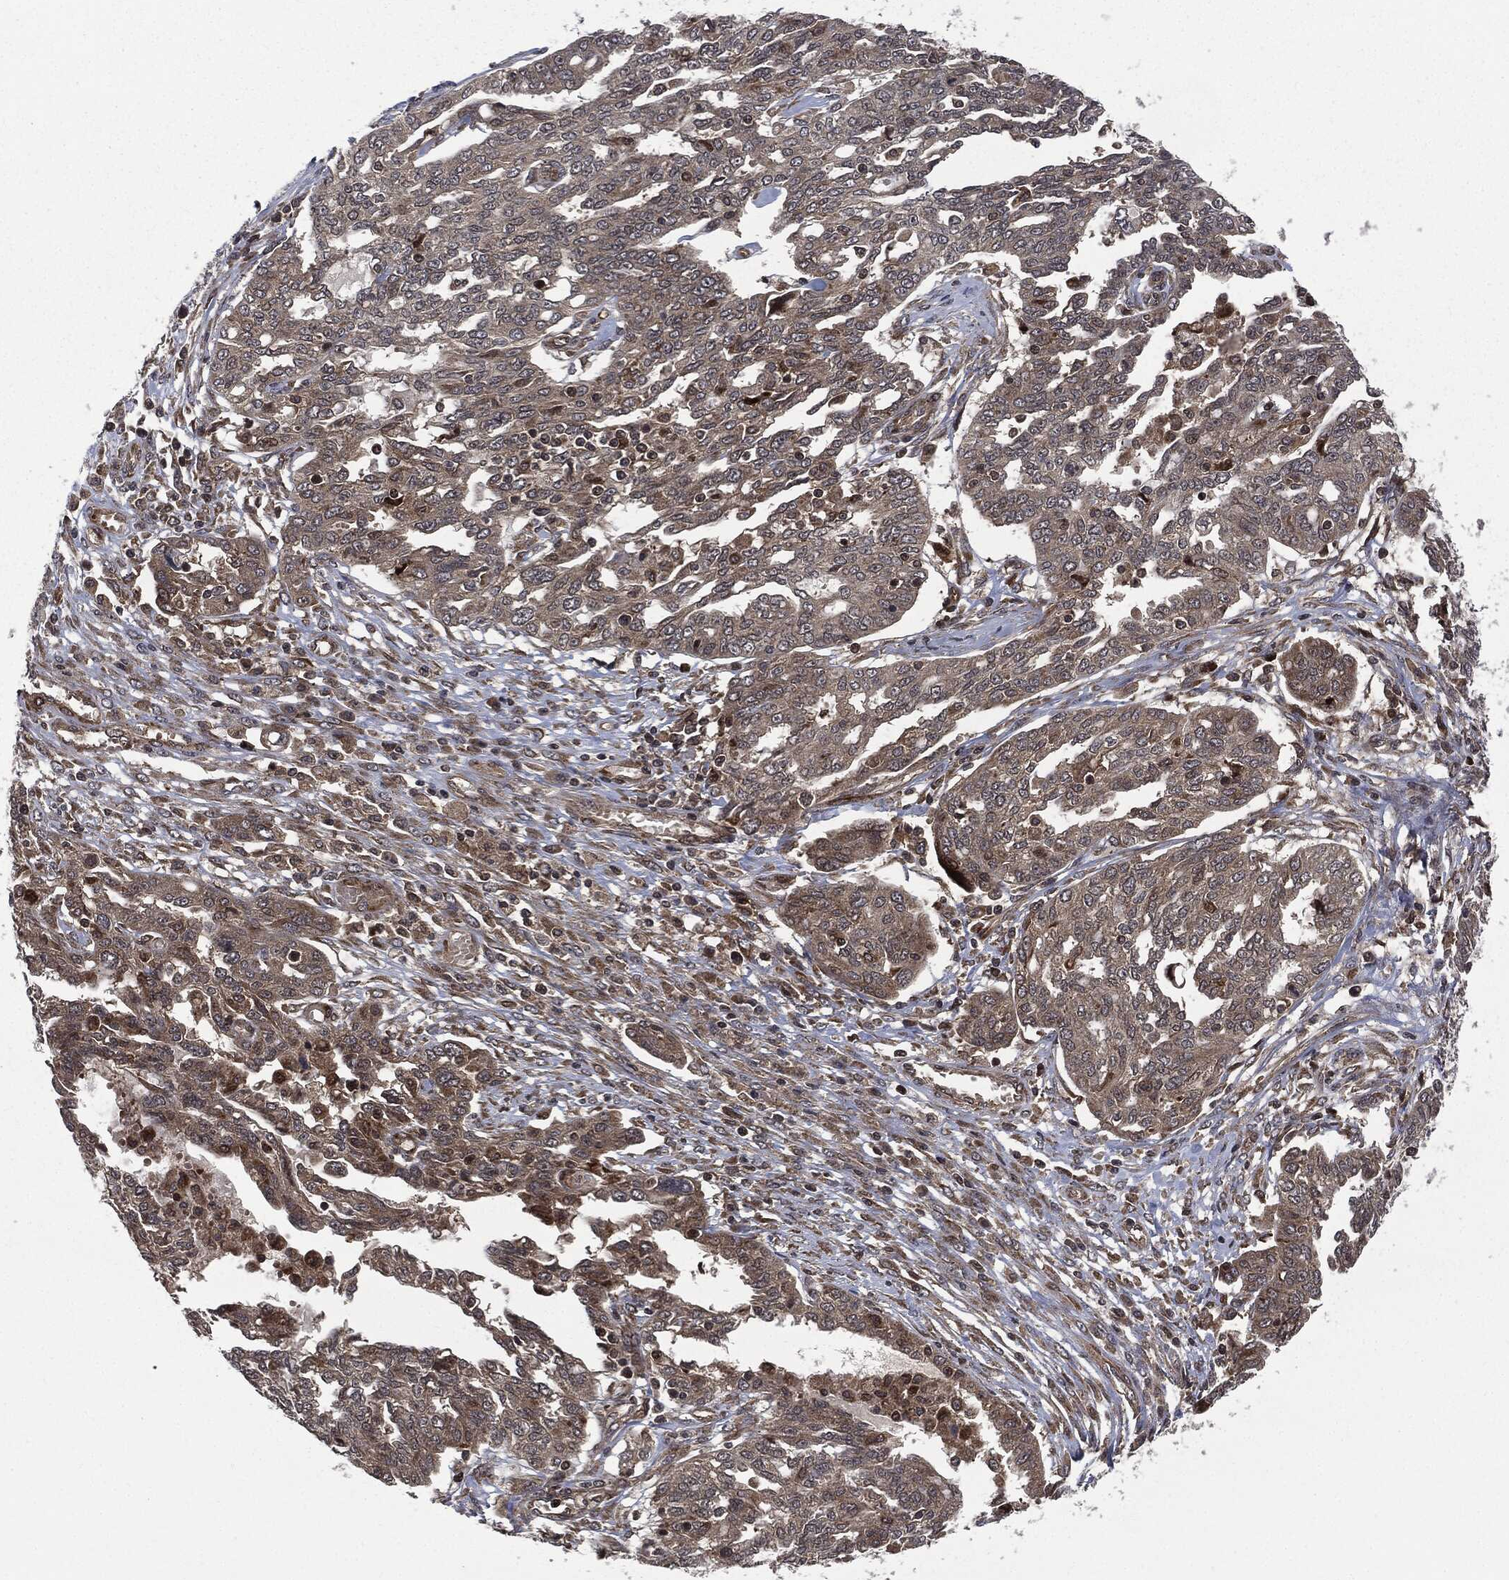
{"staining": {"intensity": "moderate", "quantity": "<25%", "location": "cytoplasmic/membranous"}, "tissue": "ovarian cancer", "cell_type": "Tumor cells", "image_type": "cancer", "snomed": [{"axis": "morphology", "description": "Cystadenocarcinoma, serous, NOS"}, {"axis": "topography", "description": "Ovary"}], "caption": "Immunohistochemical staining of ovarian cancer (serous cystadenocarcinoma) reveals low levels of moderate cytoplasmic/membranous expression in approximately <25% of tumor cells.", "gene": "HRAS", "patient": {"sex": "female", "age": 67}}